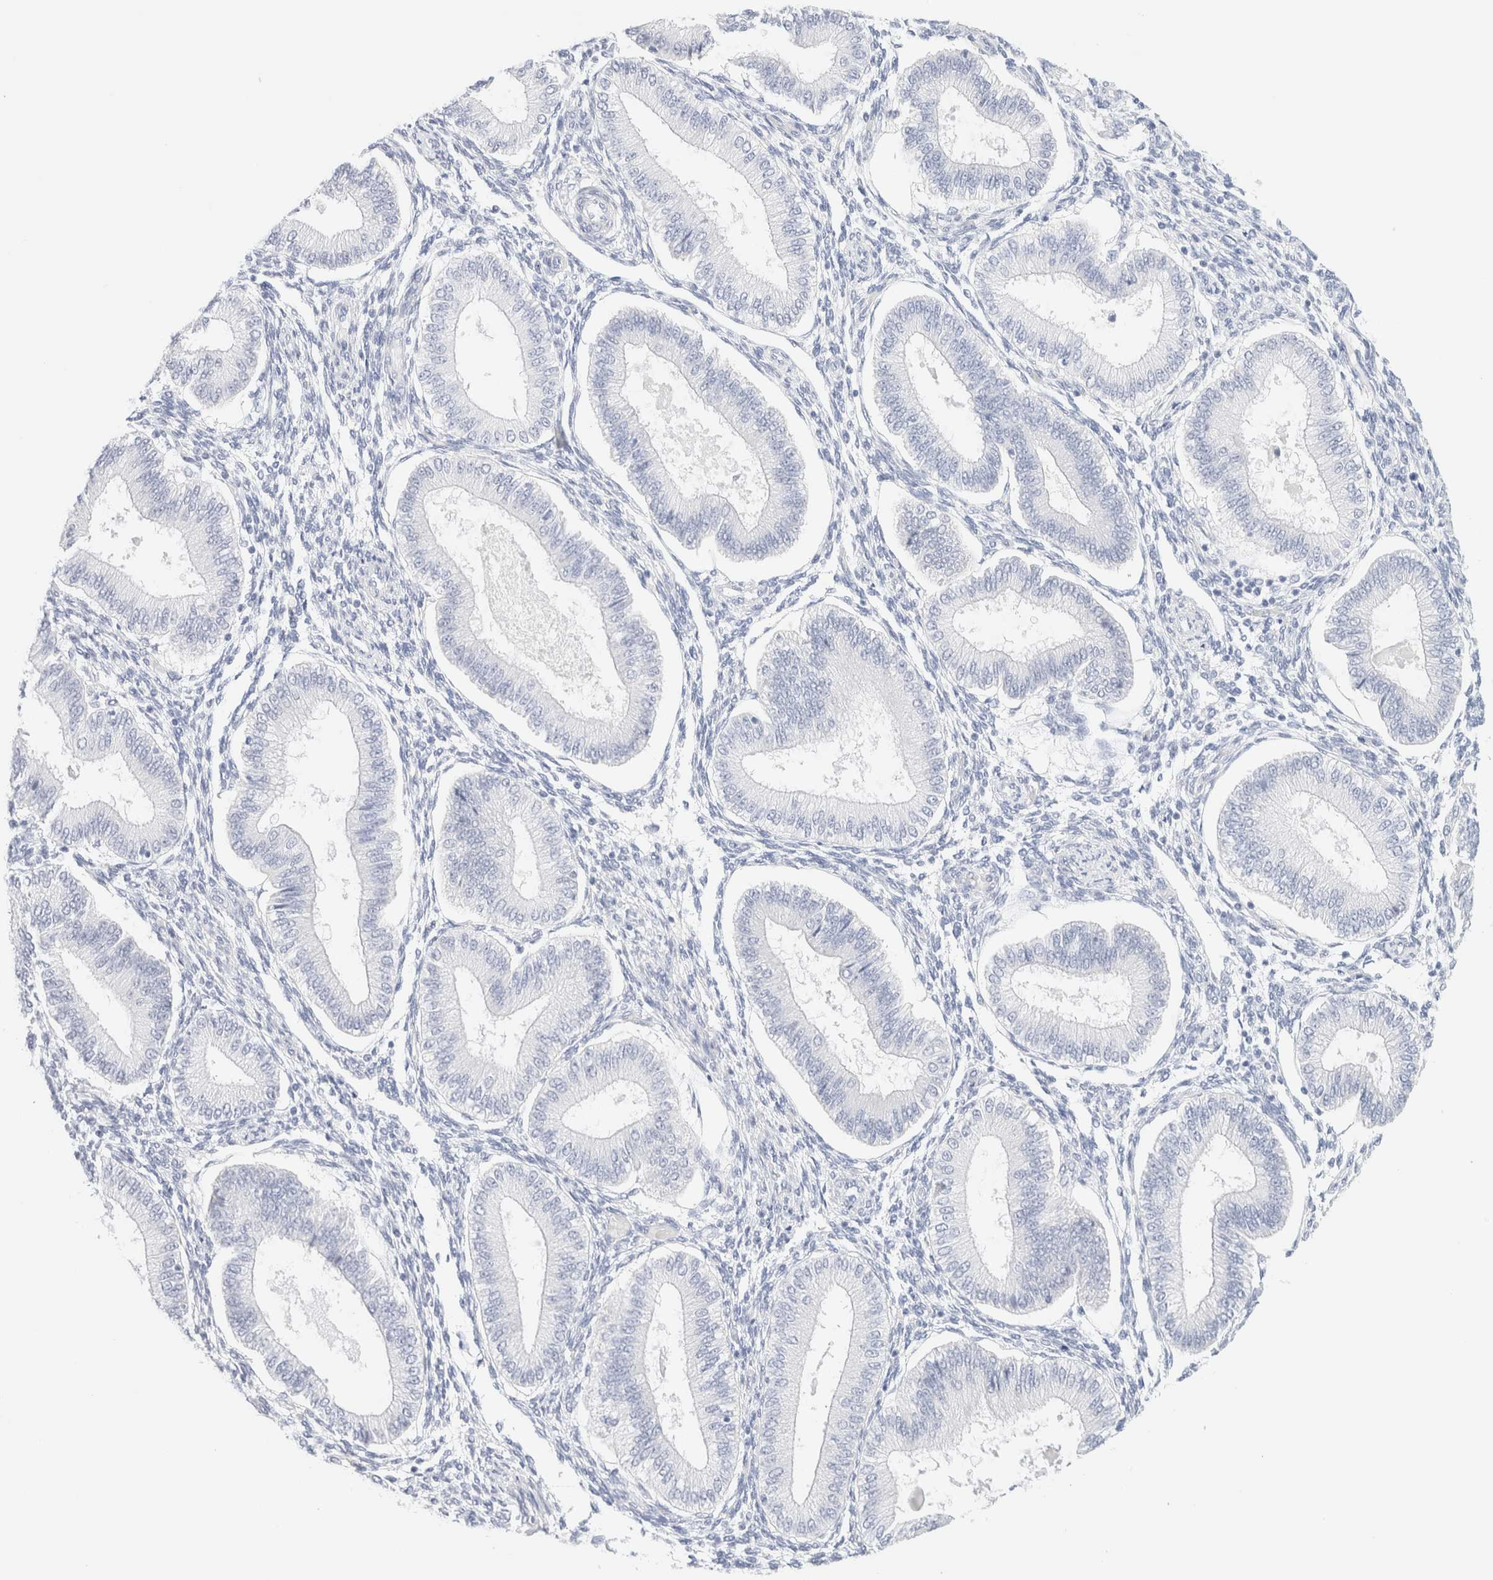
{"staining": {"intensity": "negative", "quantity": "none", "location": "none"}, "tissue": "endometrium", "cell_type": "Cells in endometrial stroma", "image_type": "normal", "snomed": [{"axis": "morphology", "description": "Normal tissue, NOS"}, {"axis": "topography", "description": "Endometrium"}], "caption": "DAB (3,3'-diaminobenzidine) immunohistochemical staining of unremarkable endometrium reveals no significant positivity in cells in endometrial stroma.", "gene": "DPYS", "patient": {"sex": "female", "age": 39}}